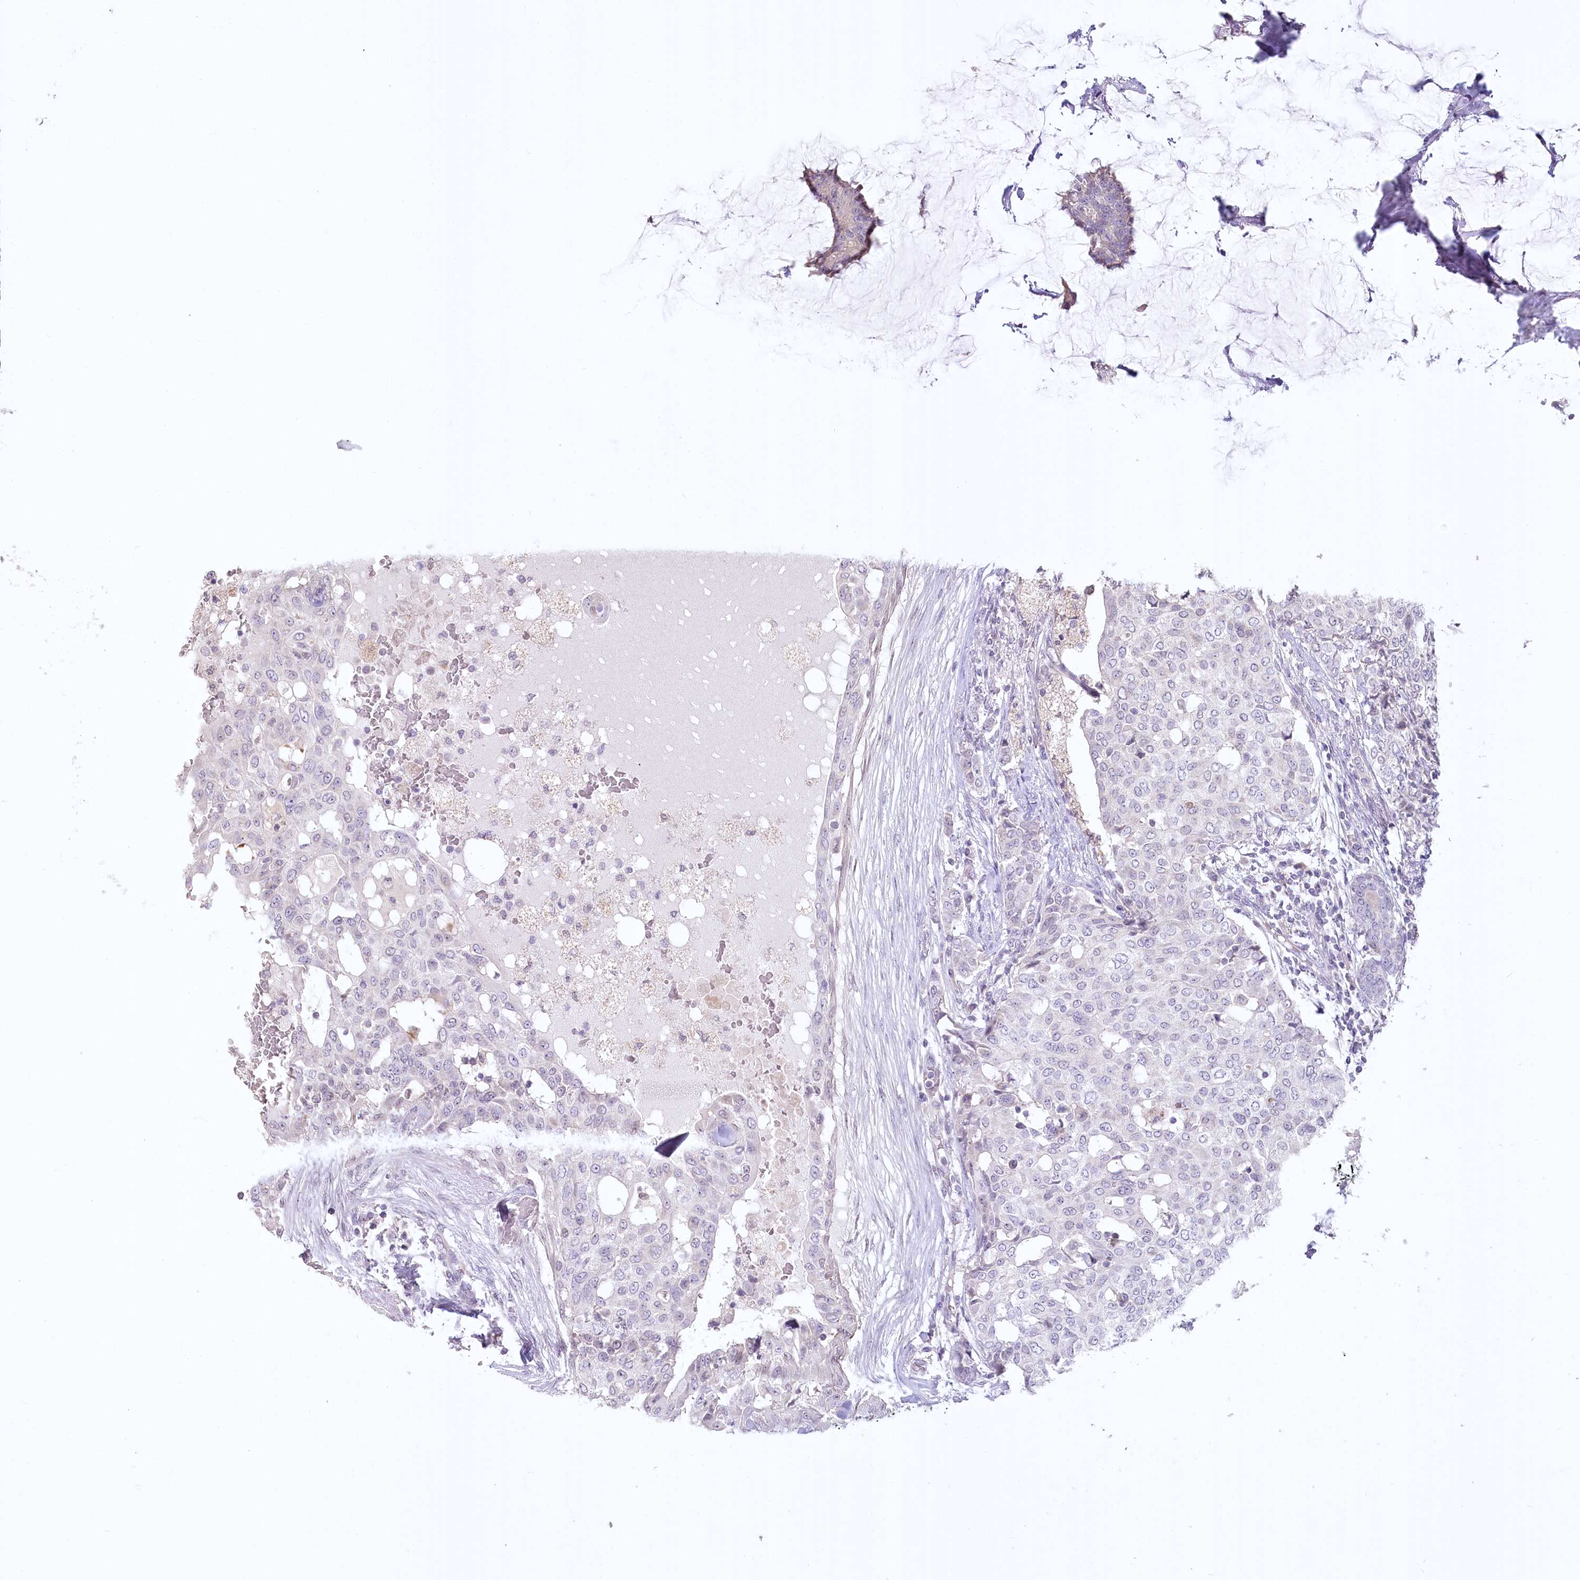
{"staining": {"intensity": "negative", "quantity": "none", "location": "none"}, "tissue": "breast cancer", "cell_type": "Tumor cells", "image_type": "cancer", "snomed": [{"axis": "morphology", "description": "Lobular carcinoma"}, {"axis": "topography", "description": "Breast"}], "caption": "High magnification brightfield microscopy of breast cancer (lobular carcinoma) stained with DAB (3,3'-diaminobenzidine) (brown) and counterstained with hematoxylin (blue): tumor cells show no significant positivity.", "gene": "USP11", "patient": {"sex": "female", "age": 51}}